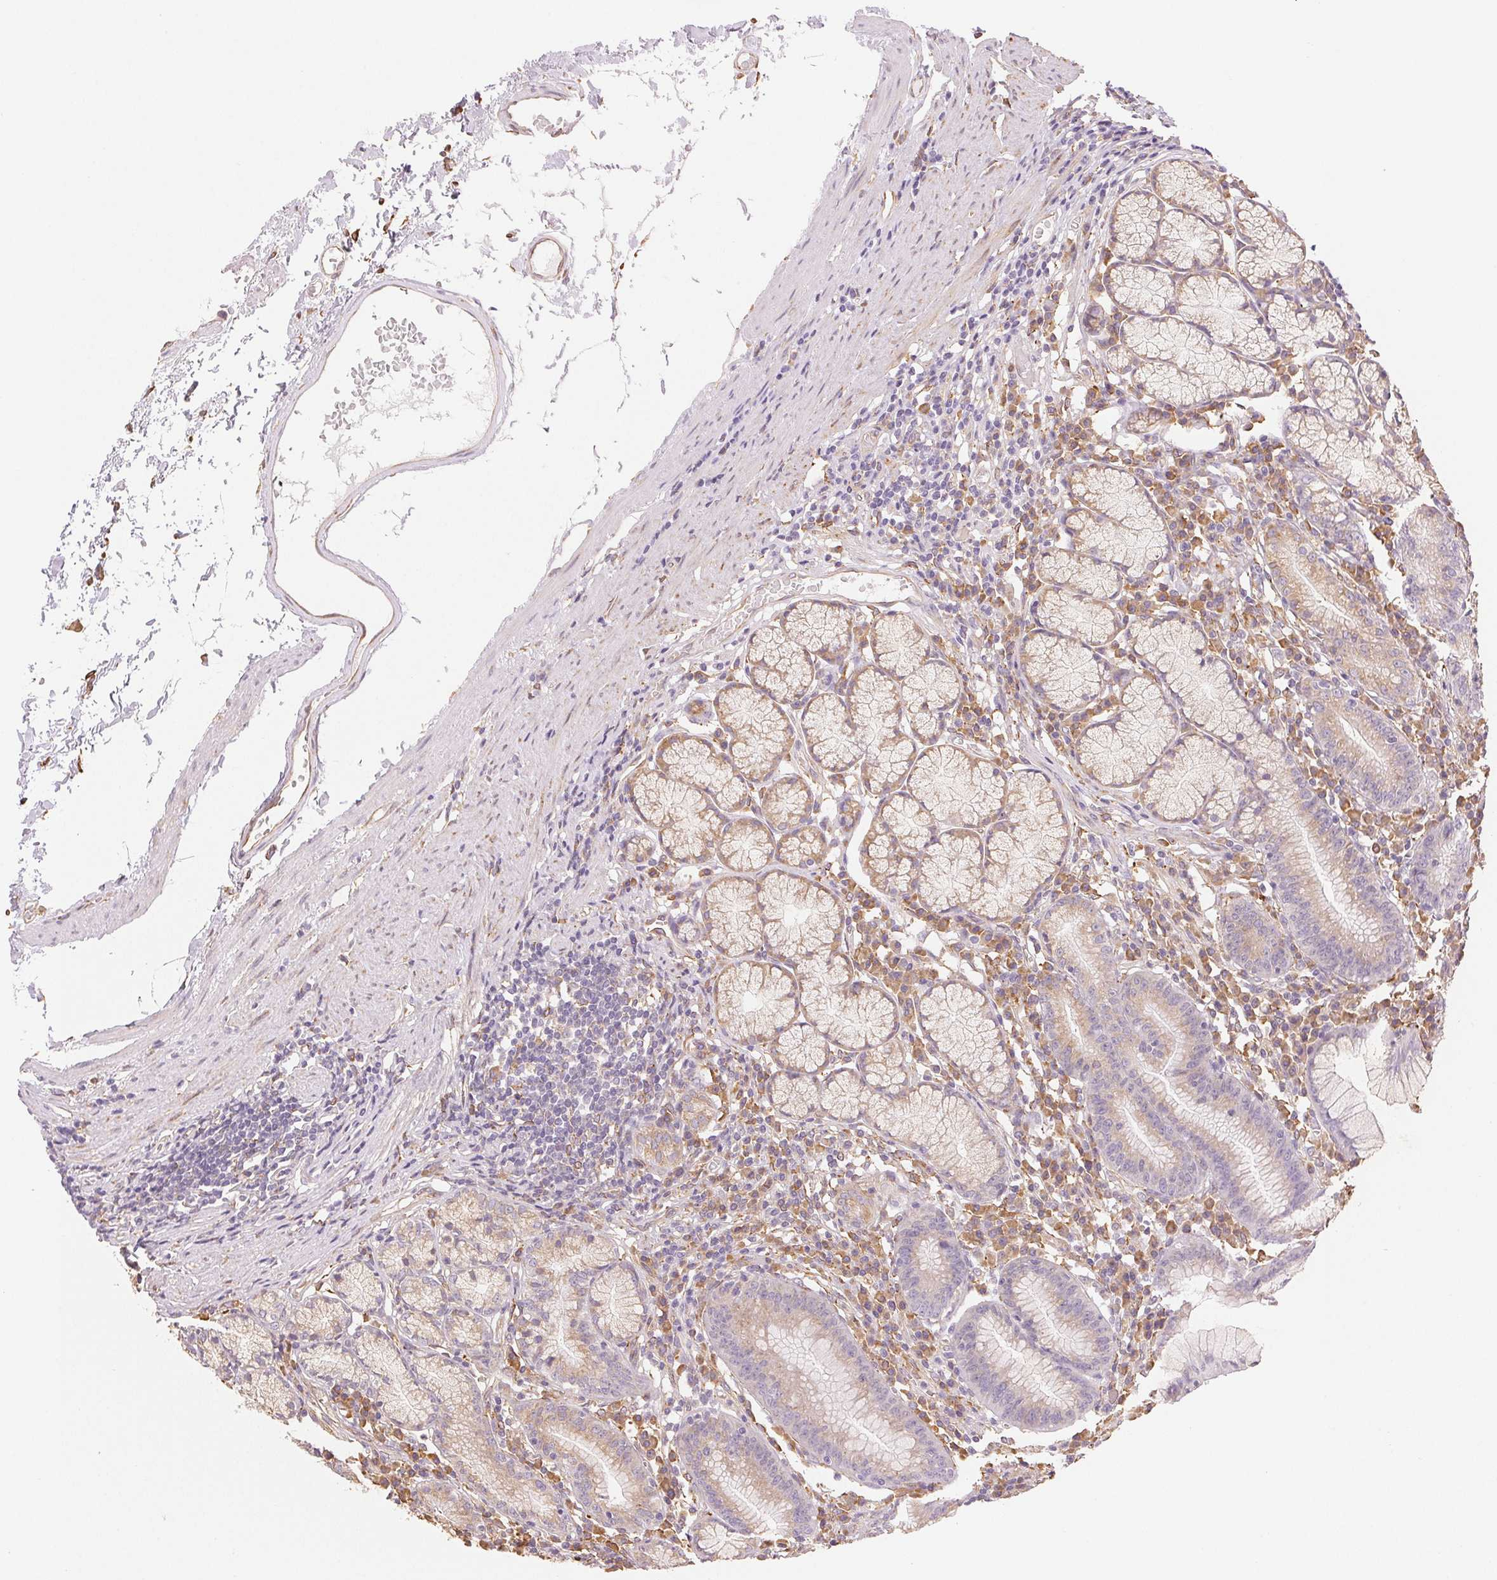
{"staining": {"intensity": "moderate", "quantity": "<25%", "location": "cytoplasmic/membranous"}, "tissue": "stomach", "cell_type": "Glandular cells", "image_type": "normal", "snomed": [{"axis": "morphology", "description": "Normal tissue, NOS"}, {"axis": "topography", "description": "Stomach"}], "caption": "Stomach stained for a protein (brown) reveals moderate cytoplasmic/membranous positive staining in approximately <25% of glandular cells.", "gene": "RCN3", "patient": {"sex": "male", "age": 55}}